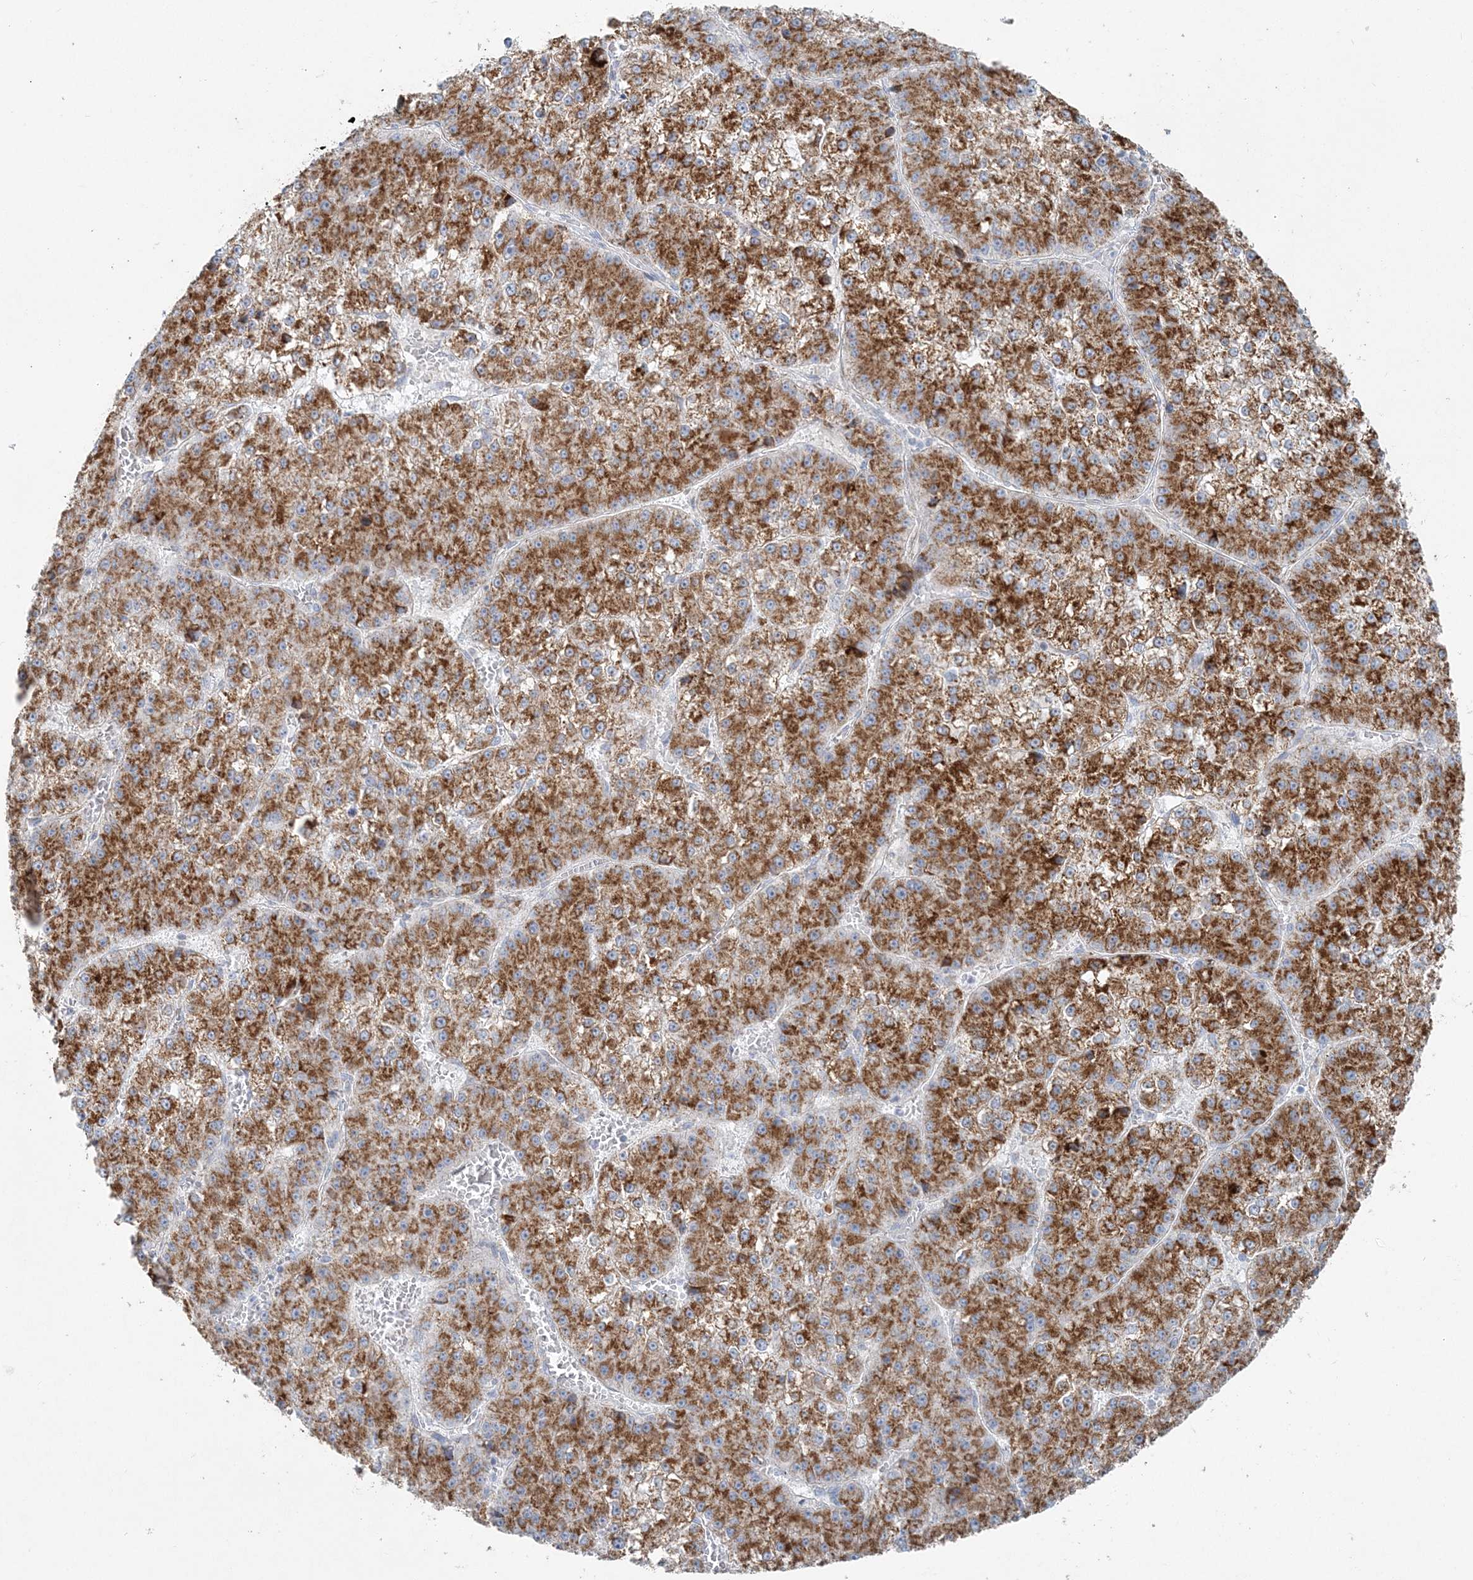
{"staining": {"intensity": "strong", "quantity": ">75%", "location": "cytoplasmic/membranous"}, "tissue": "liver cancer", "cell_type": "Tumor cells", "image_type": "cancer", "snomed": [{"axis": "morphology", "description": "Carcinoma, Hepatocellular, NOS"}, {"axis": "topography", "description": "Liver"}], "caption": "This micrograph reveals immunohistochemistry (IHC) staining of liver hepatocellular carcinoma, with high strong cytoplasmic/membranous staining in about >75% of tumor cells.", "gene": "PCCB", "patient": {"sex": "female", "age": 73}}